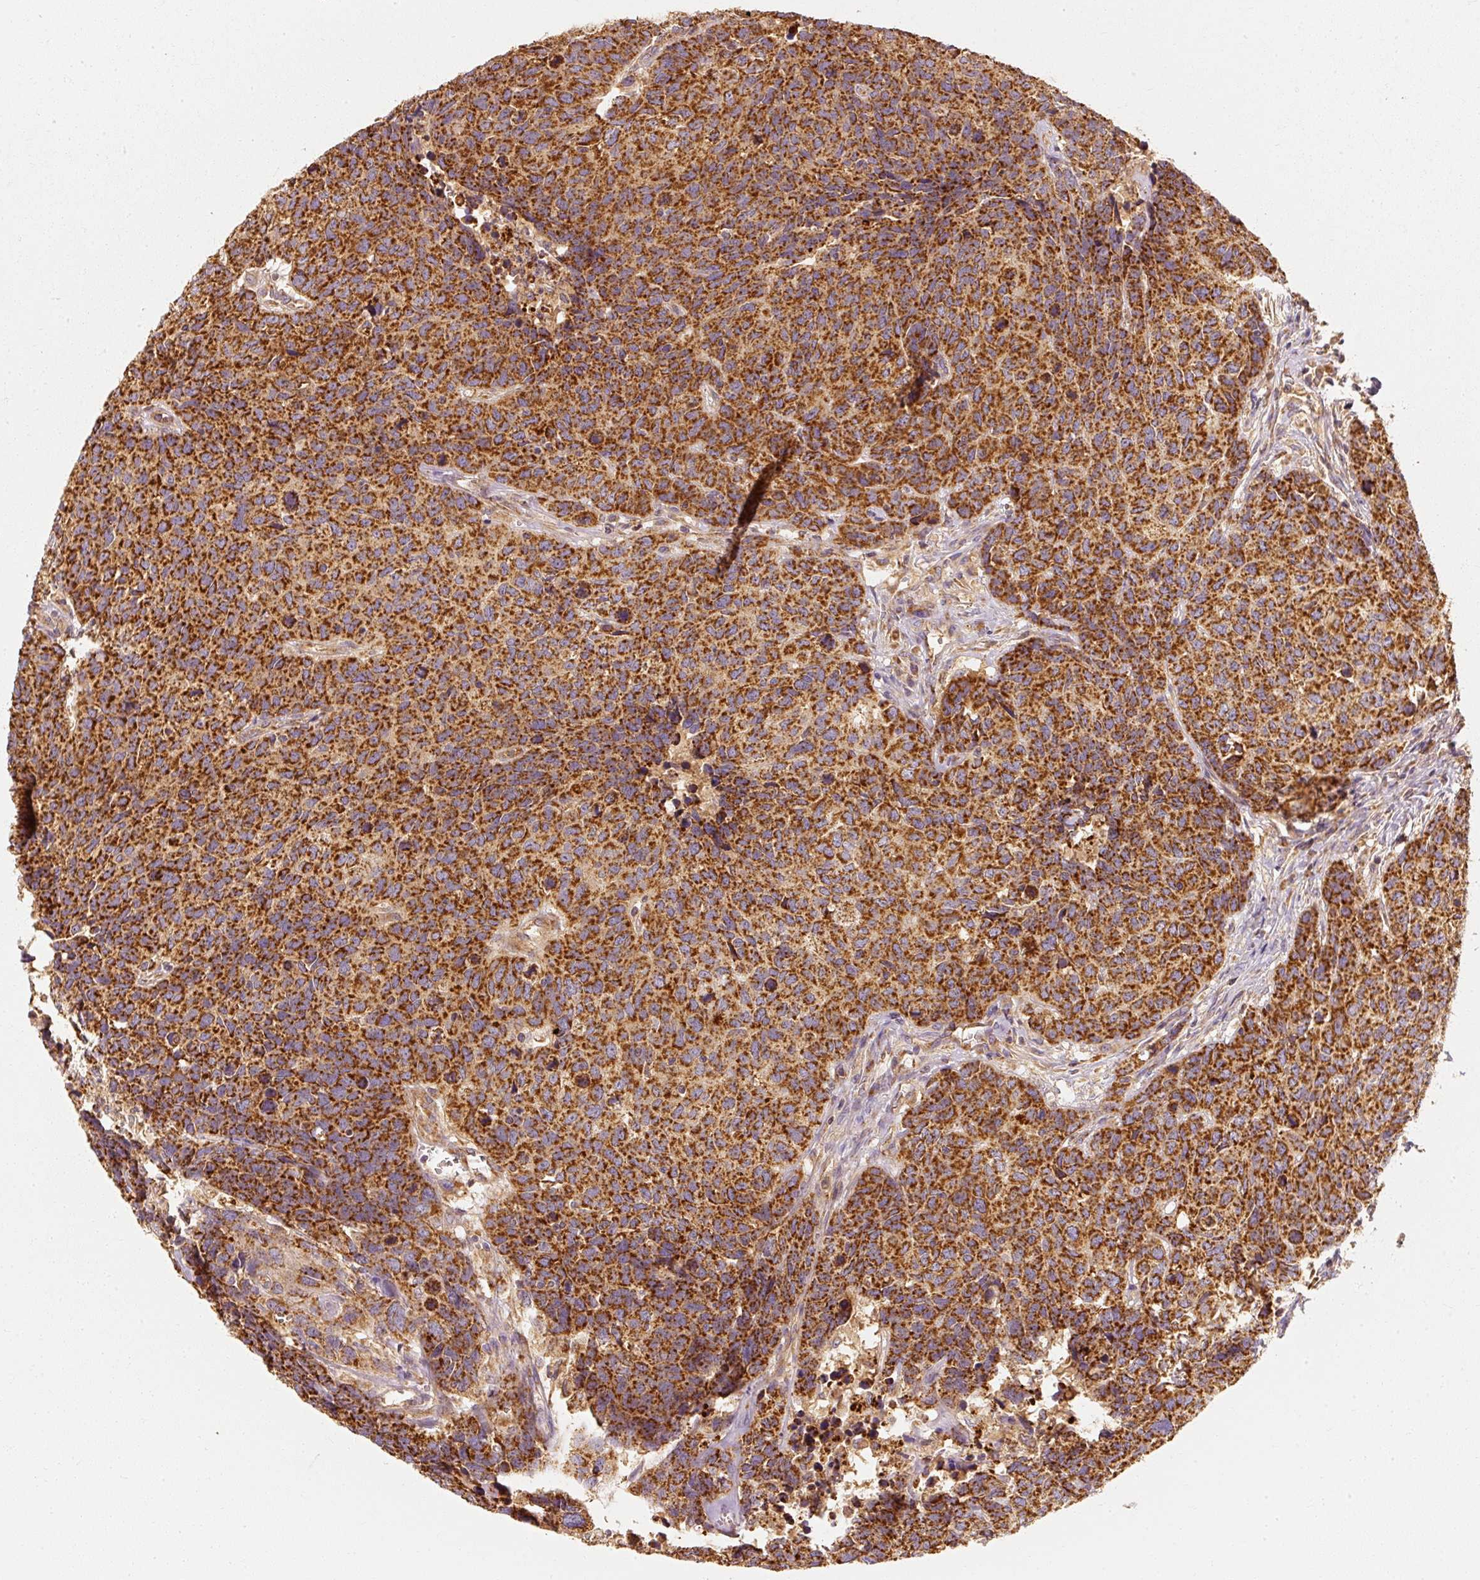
{"staining": {"intensity": "strong", "quantity": ">75%", "location": "cytoplasmic/membranous"}, "tissue": "head and neck cancer", "cell_type": "Tumor cells", "image_type": "cancer", "snomed": [{"axis": "morphology", "description": "Normal tissue, NOS"}, {"axis": "morphology", "description": "Squamous cell carcinoma, NOS"}, {"axis": "topography", "description": "Skeletal muscle"}, {"axis": "topography", "description": "Vascular tissue"}, {"axis": "topography", "description": "Peripheral nerve tissue"}, {"axis": "topography", "description": "Head-Neck"}], "caption": "Brown immunohistochemical staining in head and neck cancer demonstrates strong cytoplasmic/membranous staining in approximately >75% of tumor cells.", "gene": "TOMM40", "patient": {"sex": "male", "age": 66}}